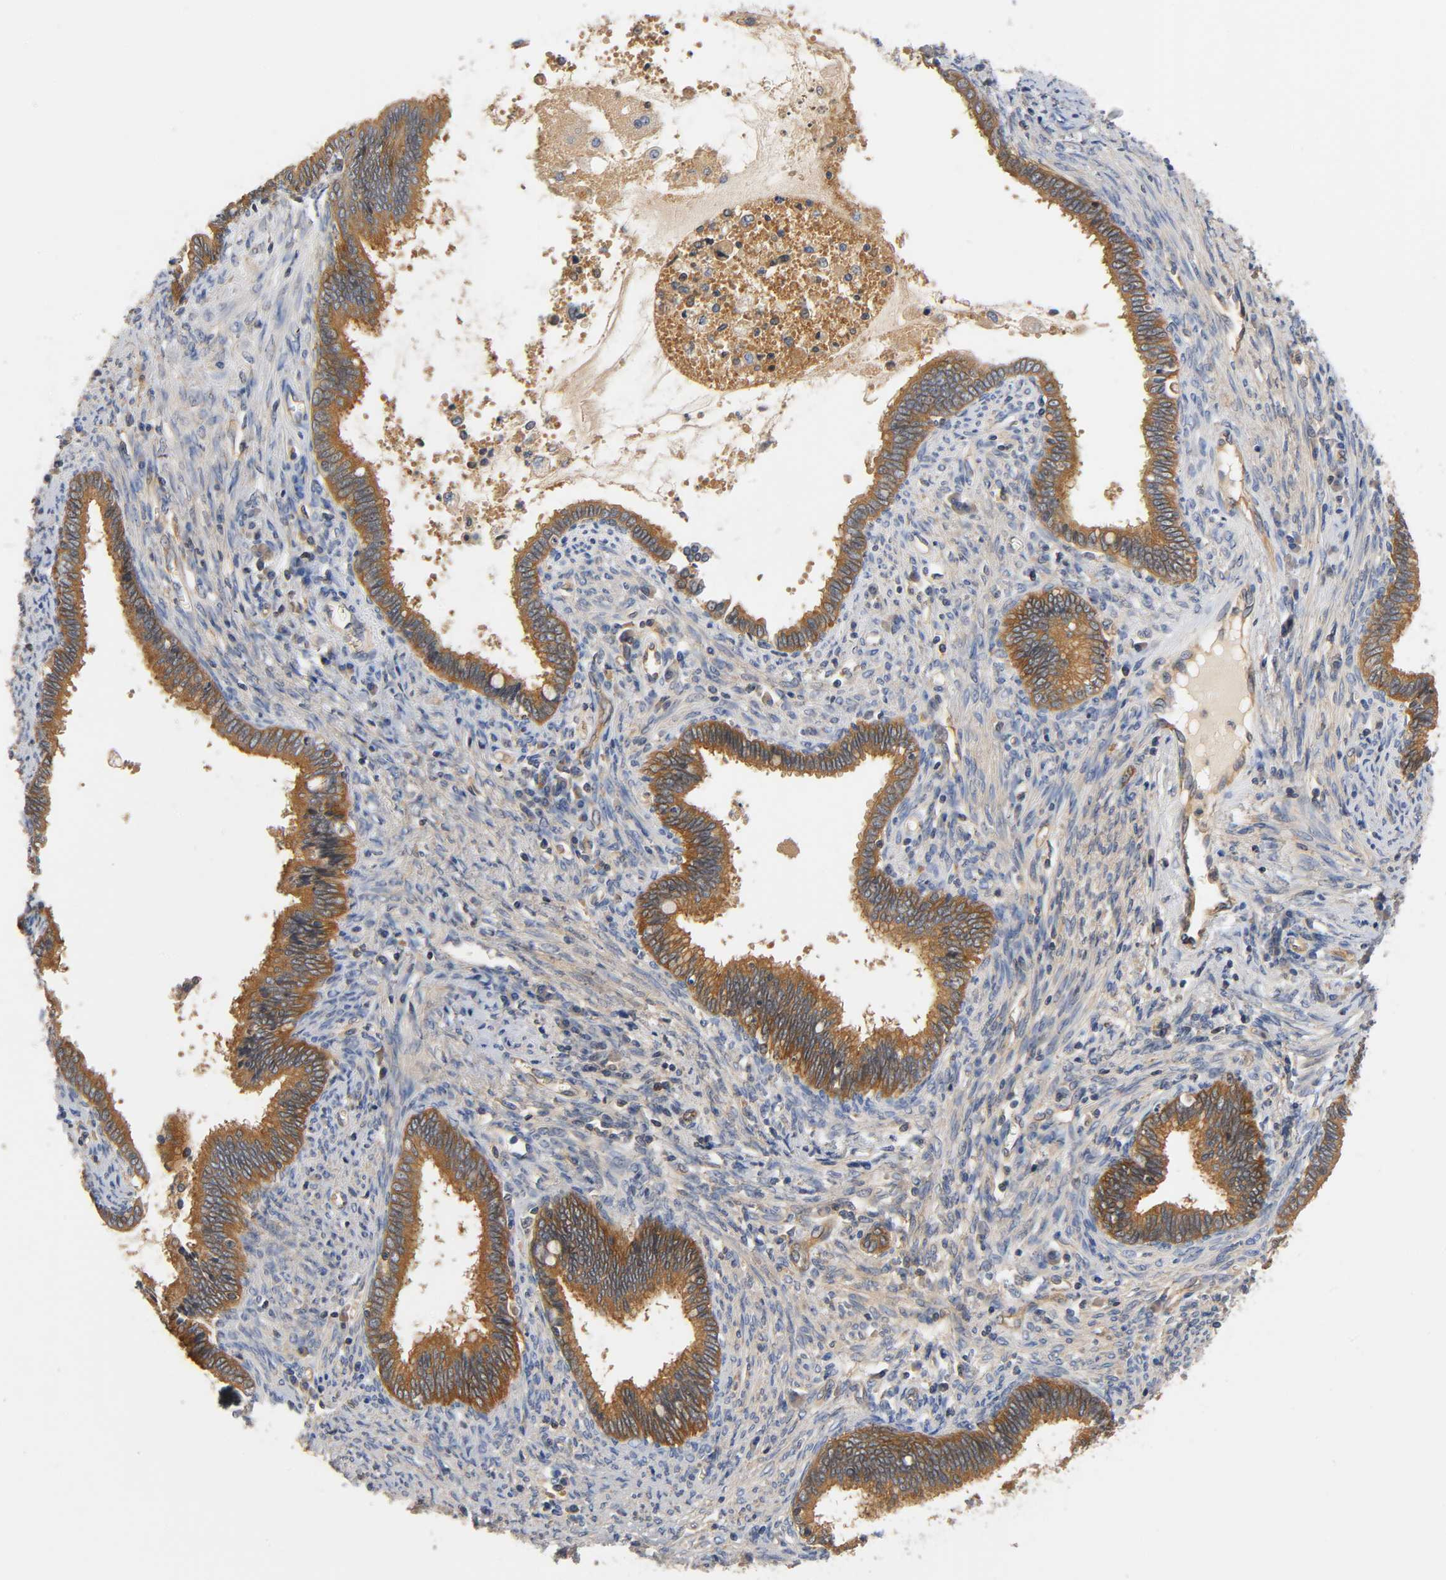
{"staining": {"intensity": "strong", "quantity": ">75%", "location": "cytoplasmic/membranous"}, "tissue": "cervical cancer", "cell_type": "Tumor cells", "image_type": "cancer", "snomed": [{"axis": "morphology", "description": "Adenocarcinoma, NOS"}, {"axis": "topography", "description": "Cervix"}], "caption": "Protein staining of cervical cancer tissue reveals strong cytoplasmic/membranous staining in about >75% of tumor cells.", "gene": "PRKAB1", "patient": {"sex": "female", "age": 44}}